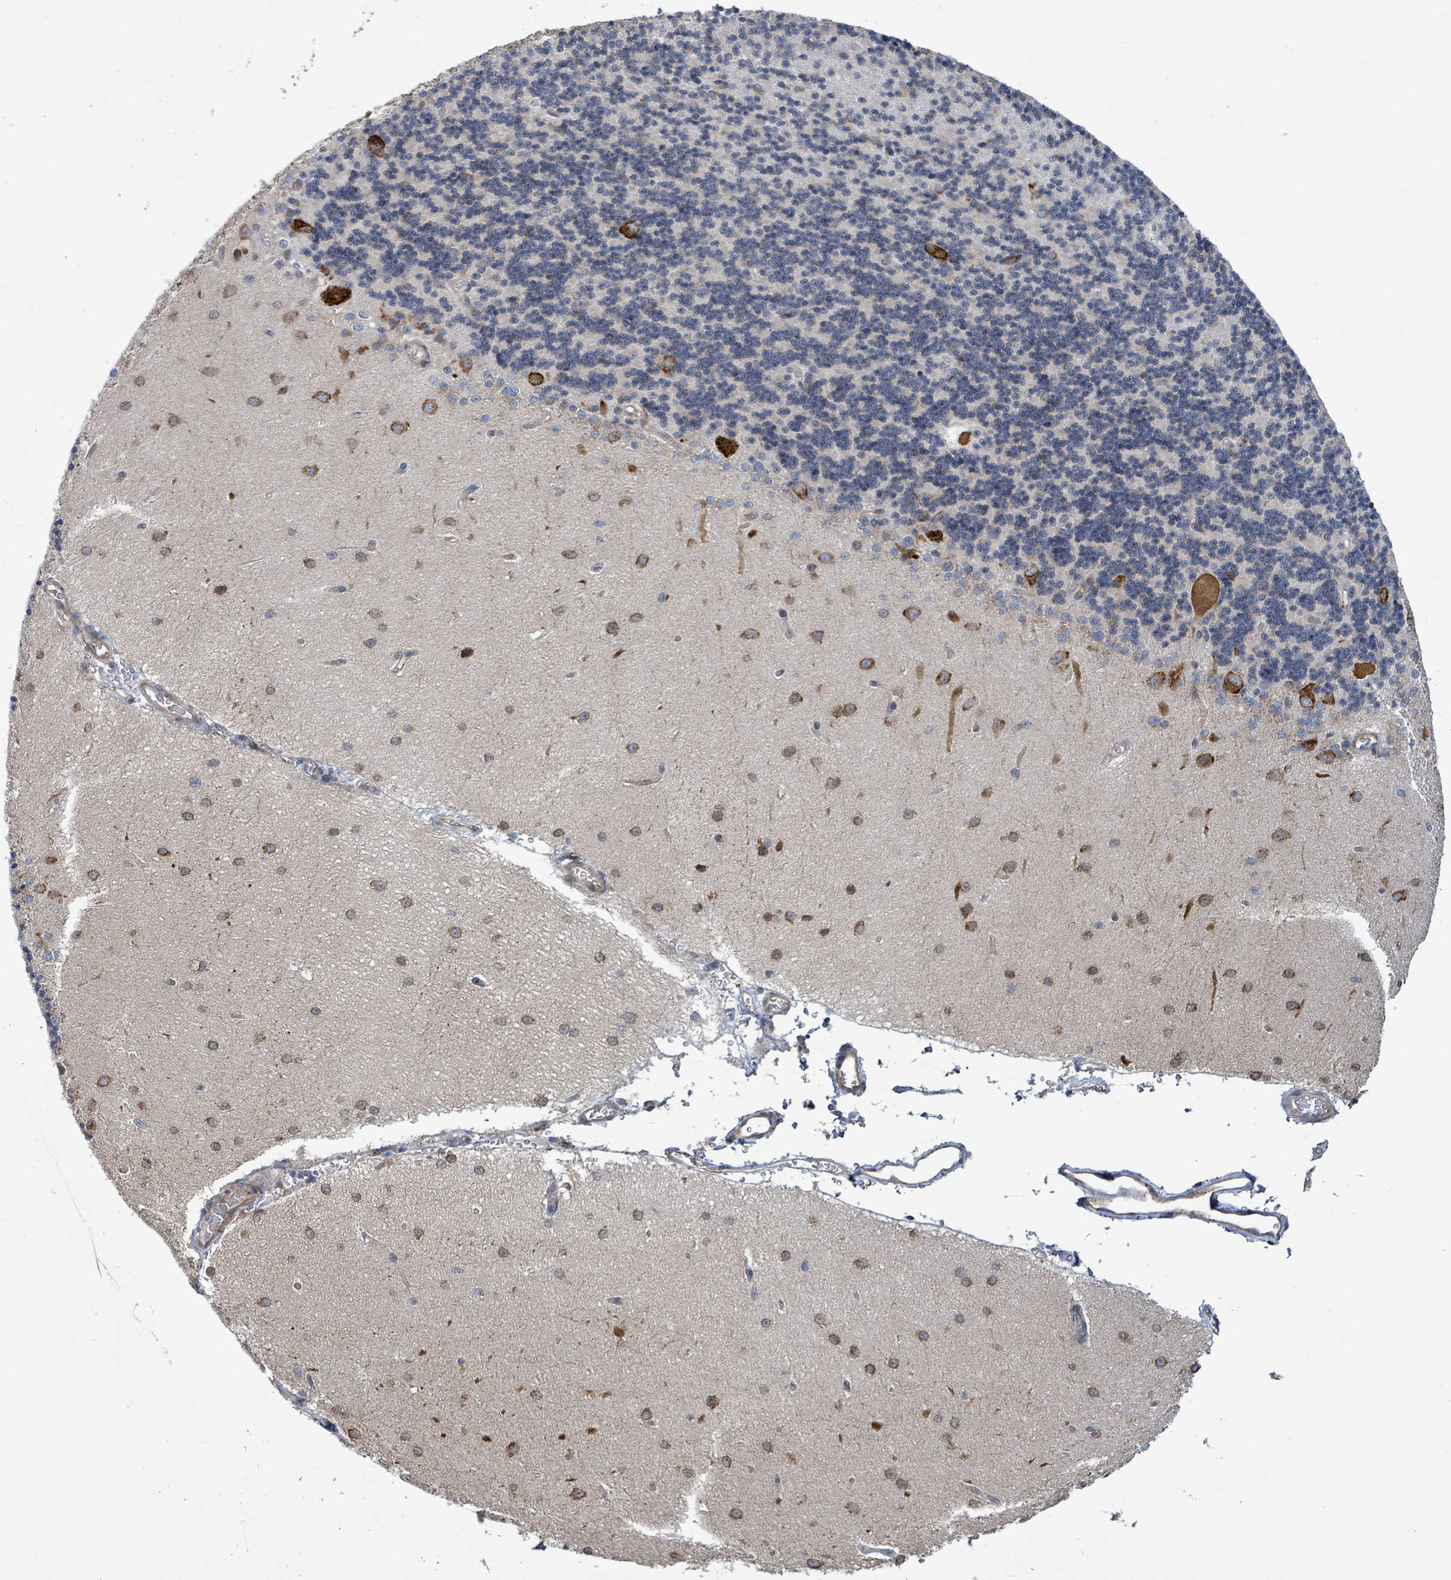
{"staining": {"intensity": "weak", "quantity": "<25%", "location": "cytoplasmic/membranous"}, "tissue": "cerebellum", "cell_type": "Cells in granular layer", "image_type": "normal", "snomed": [{"axis": "morphology", "description": "Normal tissue, NOS"}, {"axis": "topography", "description": "Cerebellum"}], "caption": "Immunohistochemistry (IHC) micrograph of normal cerebellum: cerebellum stained with DAB displays no significant protein positivity in cells in granular layer.", "gene": "NOMO1", "patient": {"sex": "female", "age": 29}}